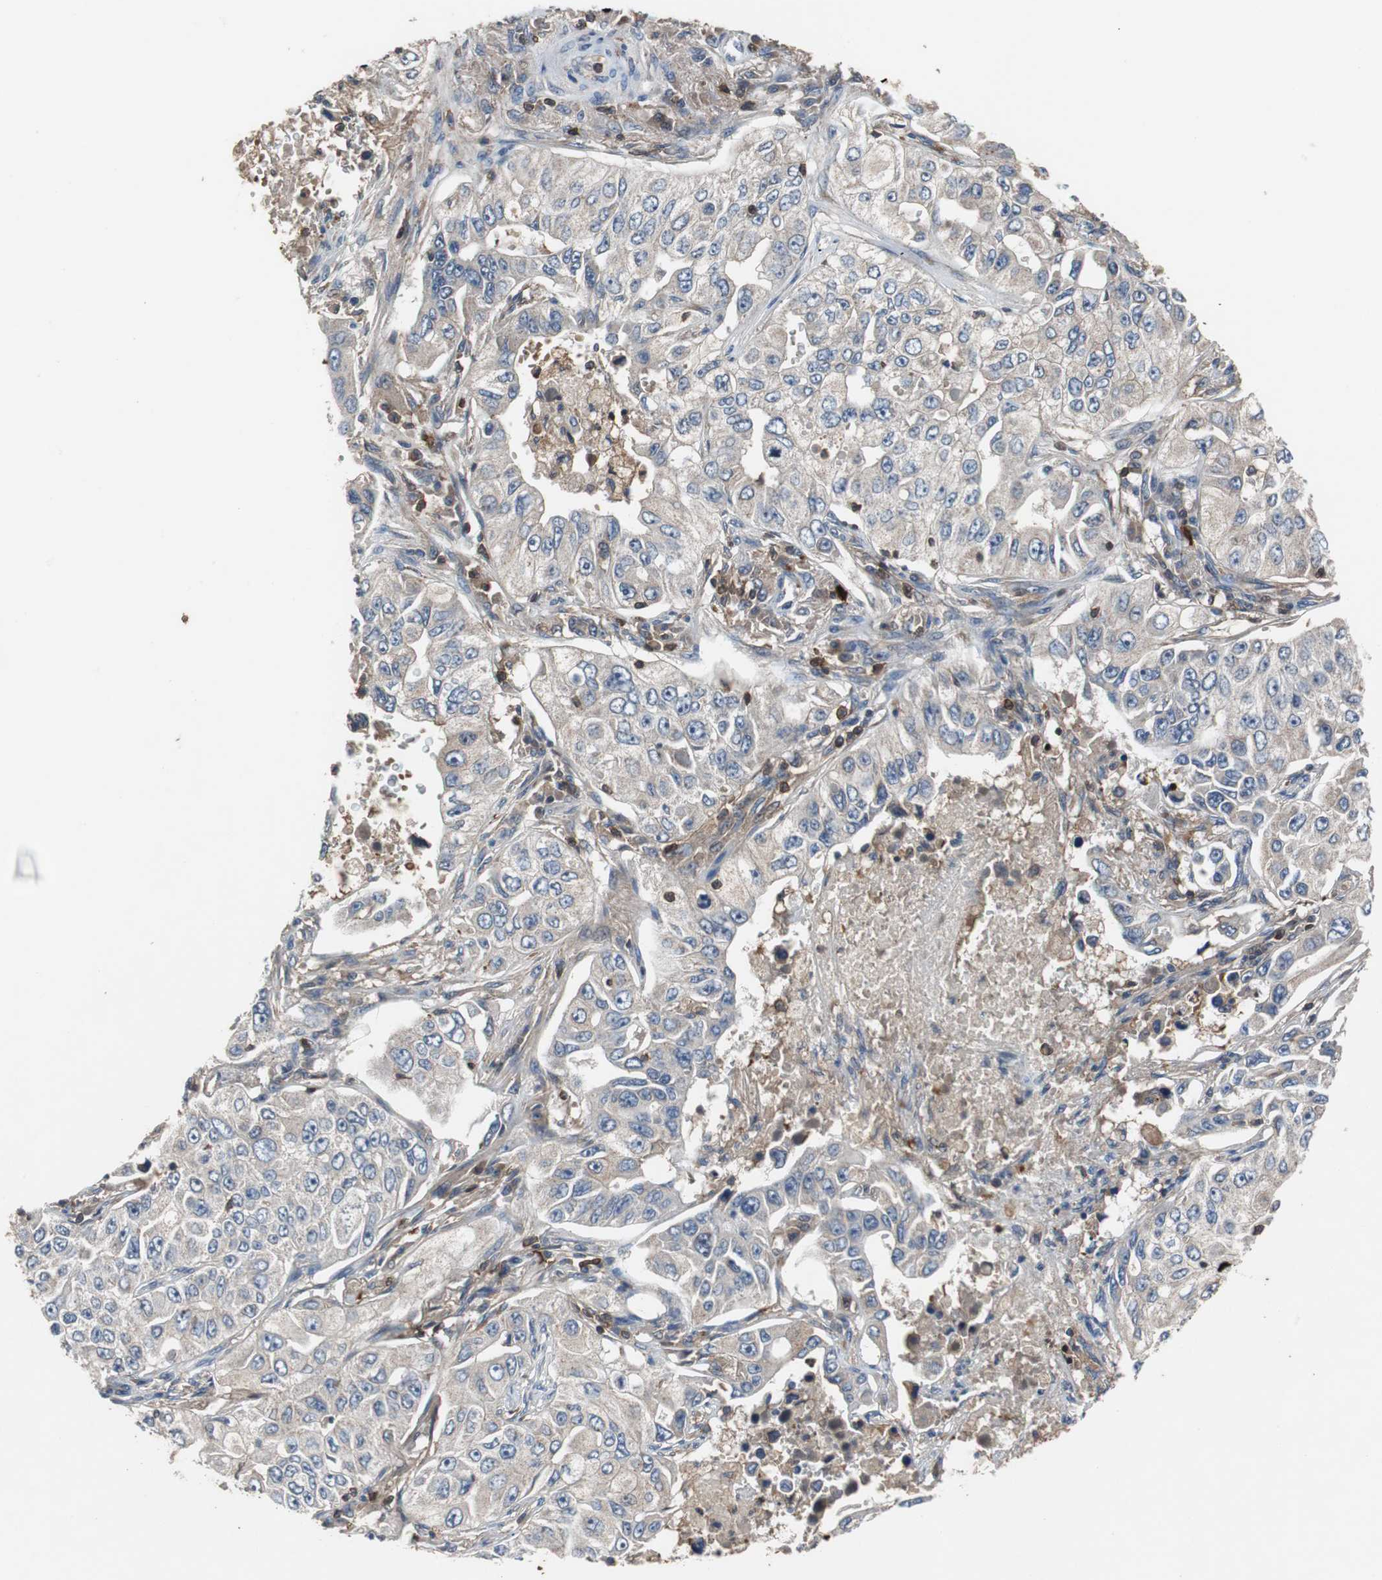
{"staining": {"intensity": "weak", "quantity": ">75%", "location": "cytoplasmic/membranous"}, "tissue": "lung cancer", "cell_type": "Tumor cells", "image_type": "cancer", "snomed": [{"axis": "morphology", "description": "Adenocarcinoma, NOS"}, {"axis": "topography", "description": "Lung"}], "caption": "Immunohistochemical staining of lung cancer reveals low levels of weak cytoplasmic/membranous protein expression in about >75% of tumor cells.", "gene": "CALB2", "patient": {"sex": "male", "age": 84}}